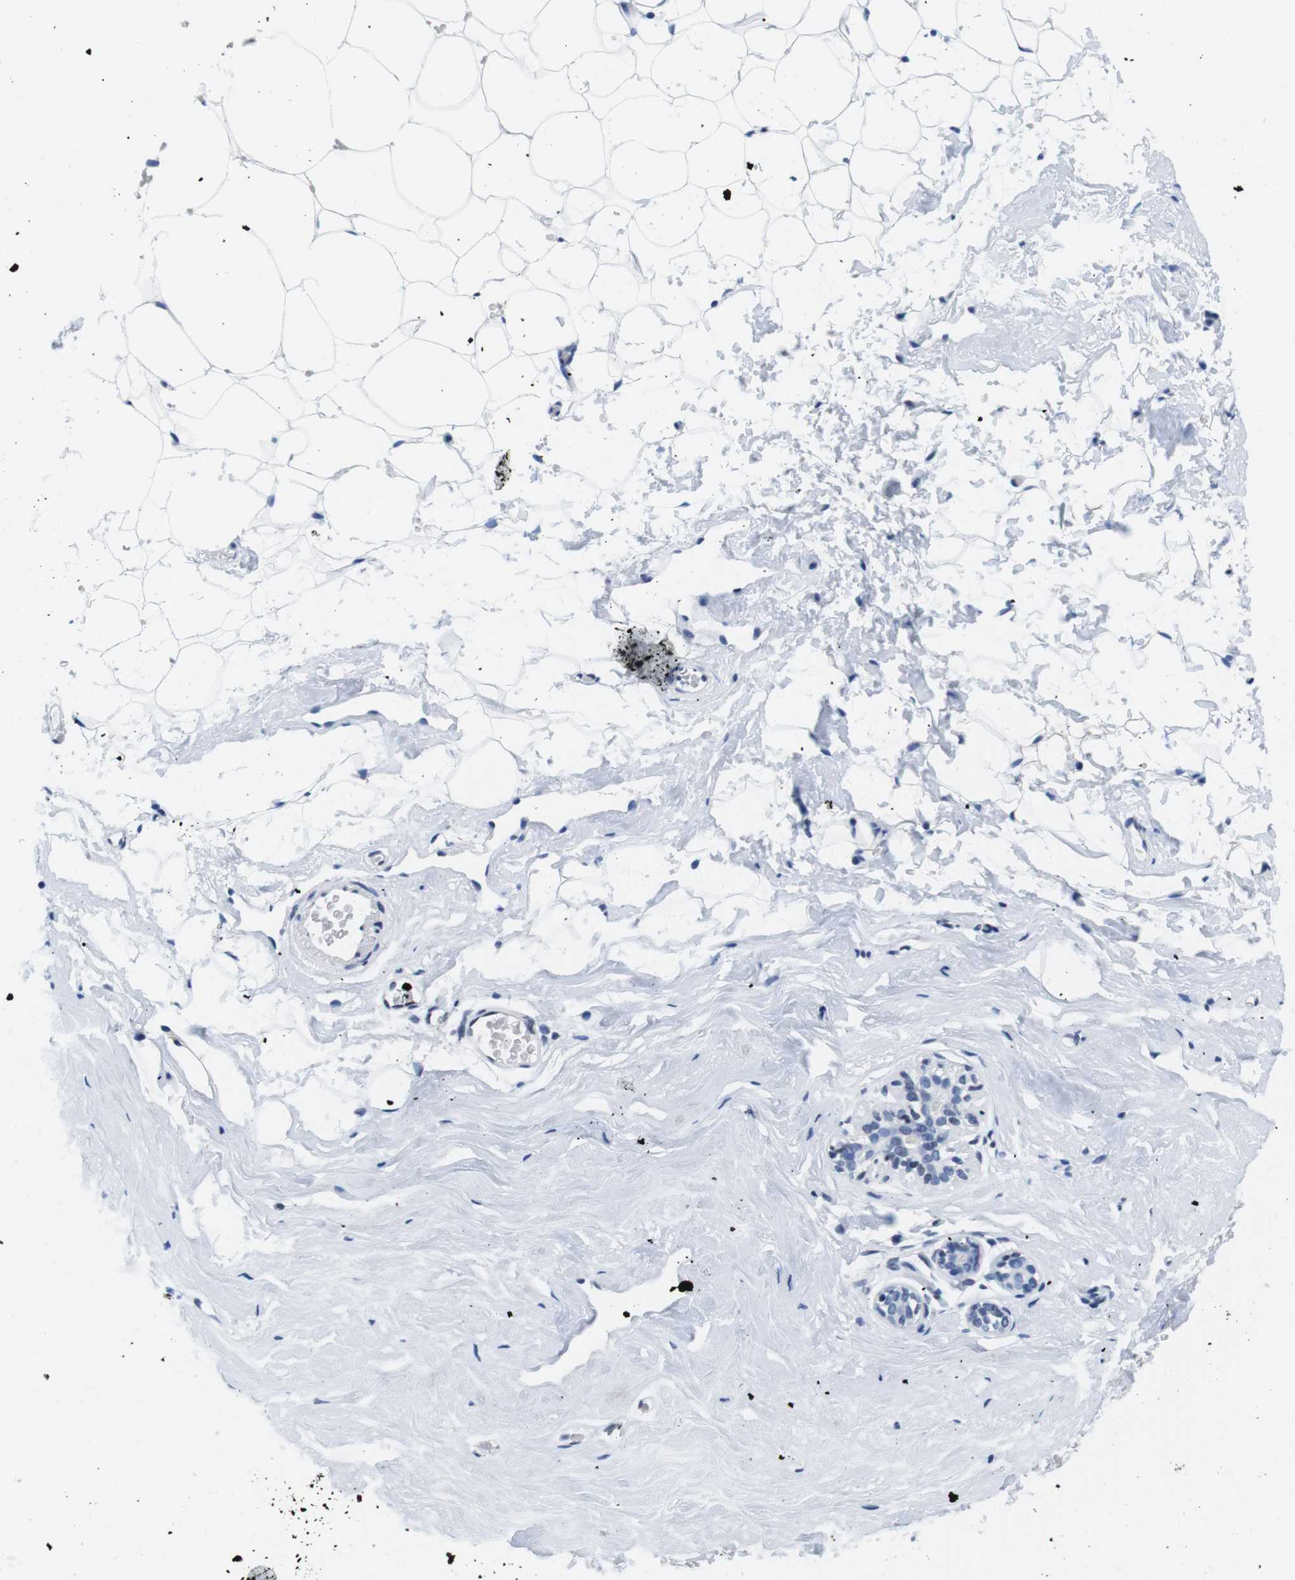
{"staining": {"intensity": "negative", "quantity": "none", "location": "none"}, "tissue": "breast", "cell_type": "Adipocytes", "image_type": "normal", "snomed": [{"axis": "morphology", "description": "Normal tissue, NOS"}, {"axis": "topography", "description": "Breast"}], "caption": "Micrograph shows no significant protein positivity in adipocytes of normal breast. (Brightfield microscopy of DAB IHC at high magnification).", "gene": "IFI16", "patient": {"sex": "female", "age": 75}}